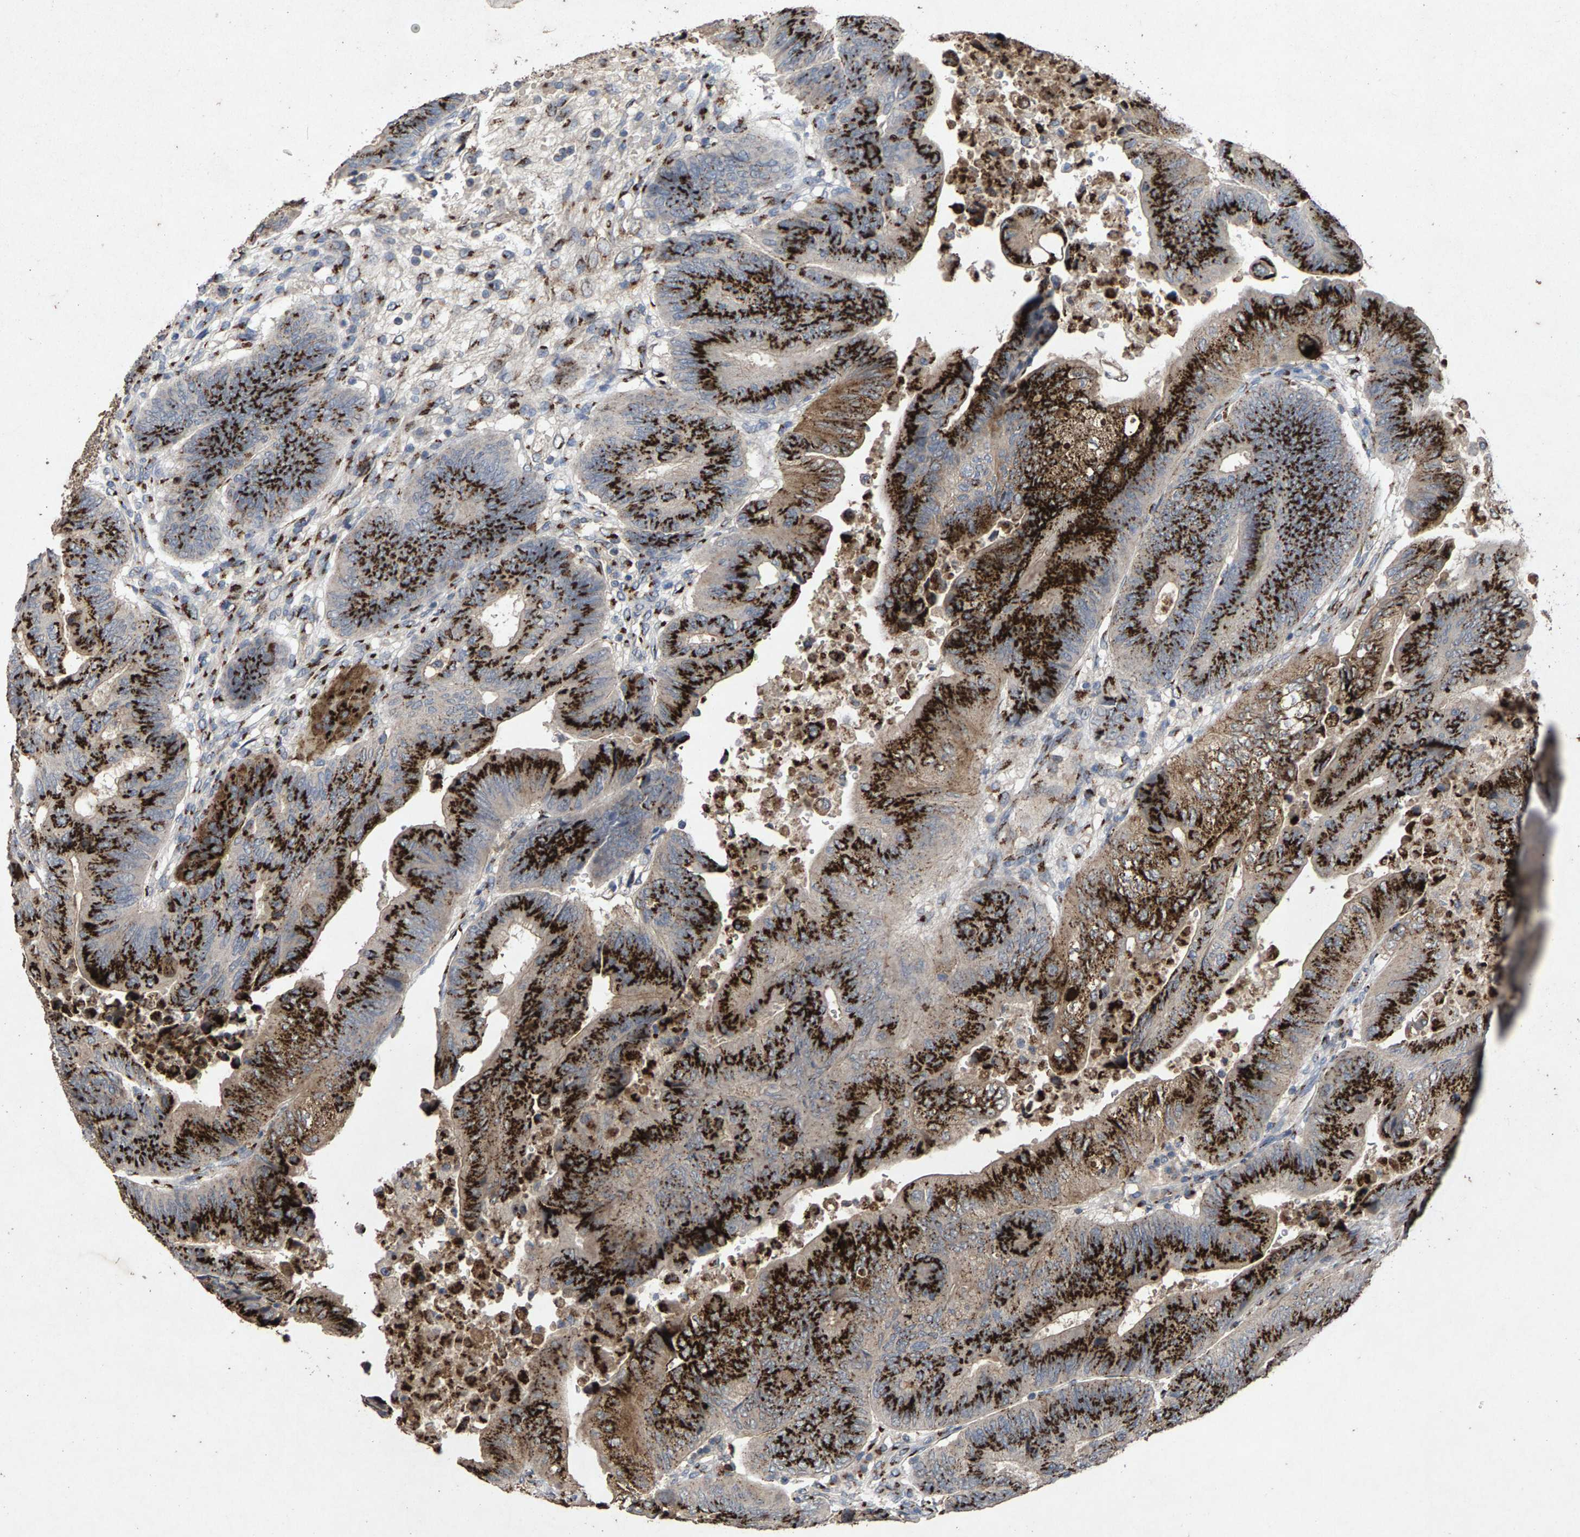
{"staining": {"intensity": "strong", "quantity": ">75%", "location": "cytoplasmic/membranous"}, "tissue": "colorectal cancer", "cell_type": "Tumor cells", "image_type": "cancer", "snomed": [{"axis": "morphology", "description": "Normal tissue, NOS"}, {"axis": "morphology", "description": "Adenocarcinoma, NOS"}, {"axis": "topography", "description": "Rectum"}, {"axis": "topography", "description": "Peripheral nerve tissue"}], "caption": "DAB (3,3'-diaminobenzidine) immunohistochemical staining of colorectal cancer (adenocarcinoma) displays strong cytoplasmic/membranous protein positivity in approximately >75% of tumor cells.", "gene": "MAN2A1", "patient": {"sex": "male", "age": 92}}